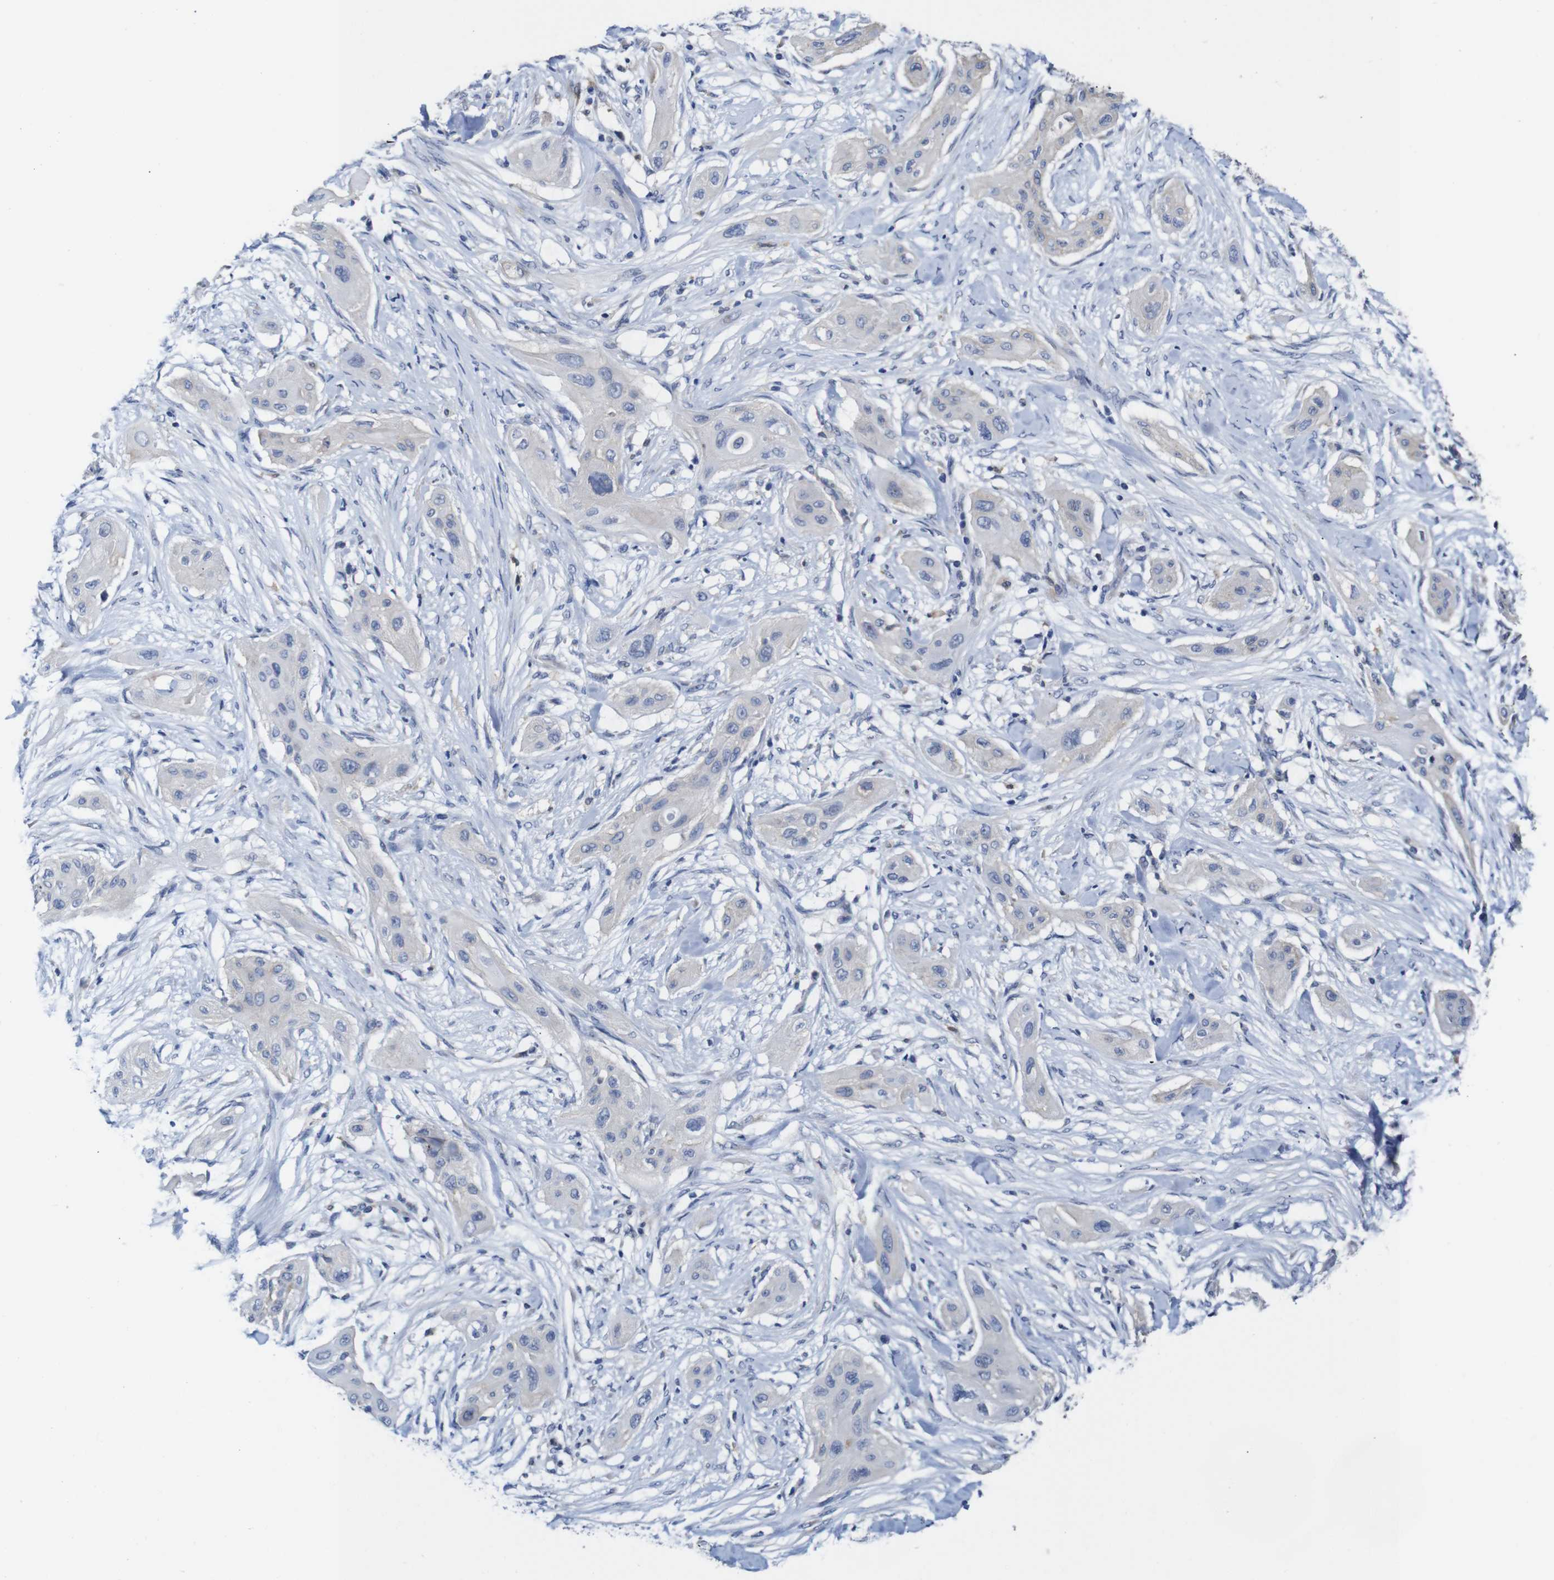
{"staining": {"intensity": "negative", "quantity": "none", "location": "none"}, "tissue": "lung cancer", "cell_type": "Tumor cells", "image_type": "cancer", "snomed": [{"axis": "morphology", "description": "Squamous cell carcinoma, NOS"}, {"axis": "topography", "description": "Lung"}], "caption": "IHC photomicrograph of lung cancer (squamous cell carcinoma) stained for a protein (brown), which displays no staining in tumor cells.", "gene": "TCEAL9", "patient": {"sex": "female", "age": 47}}